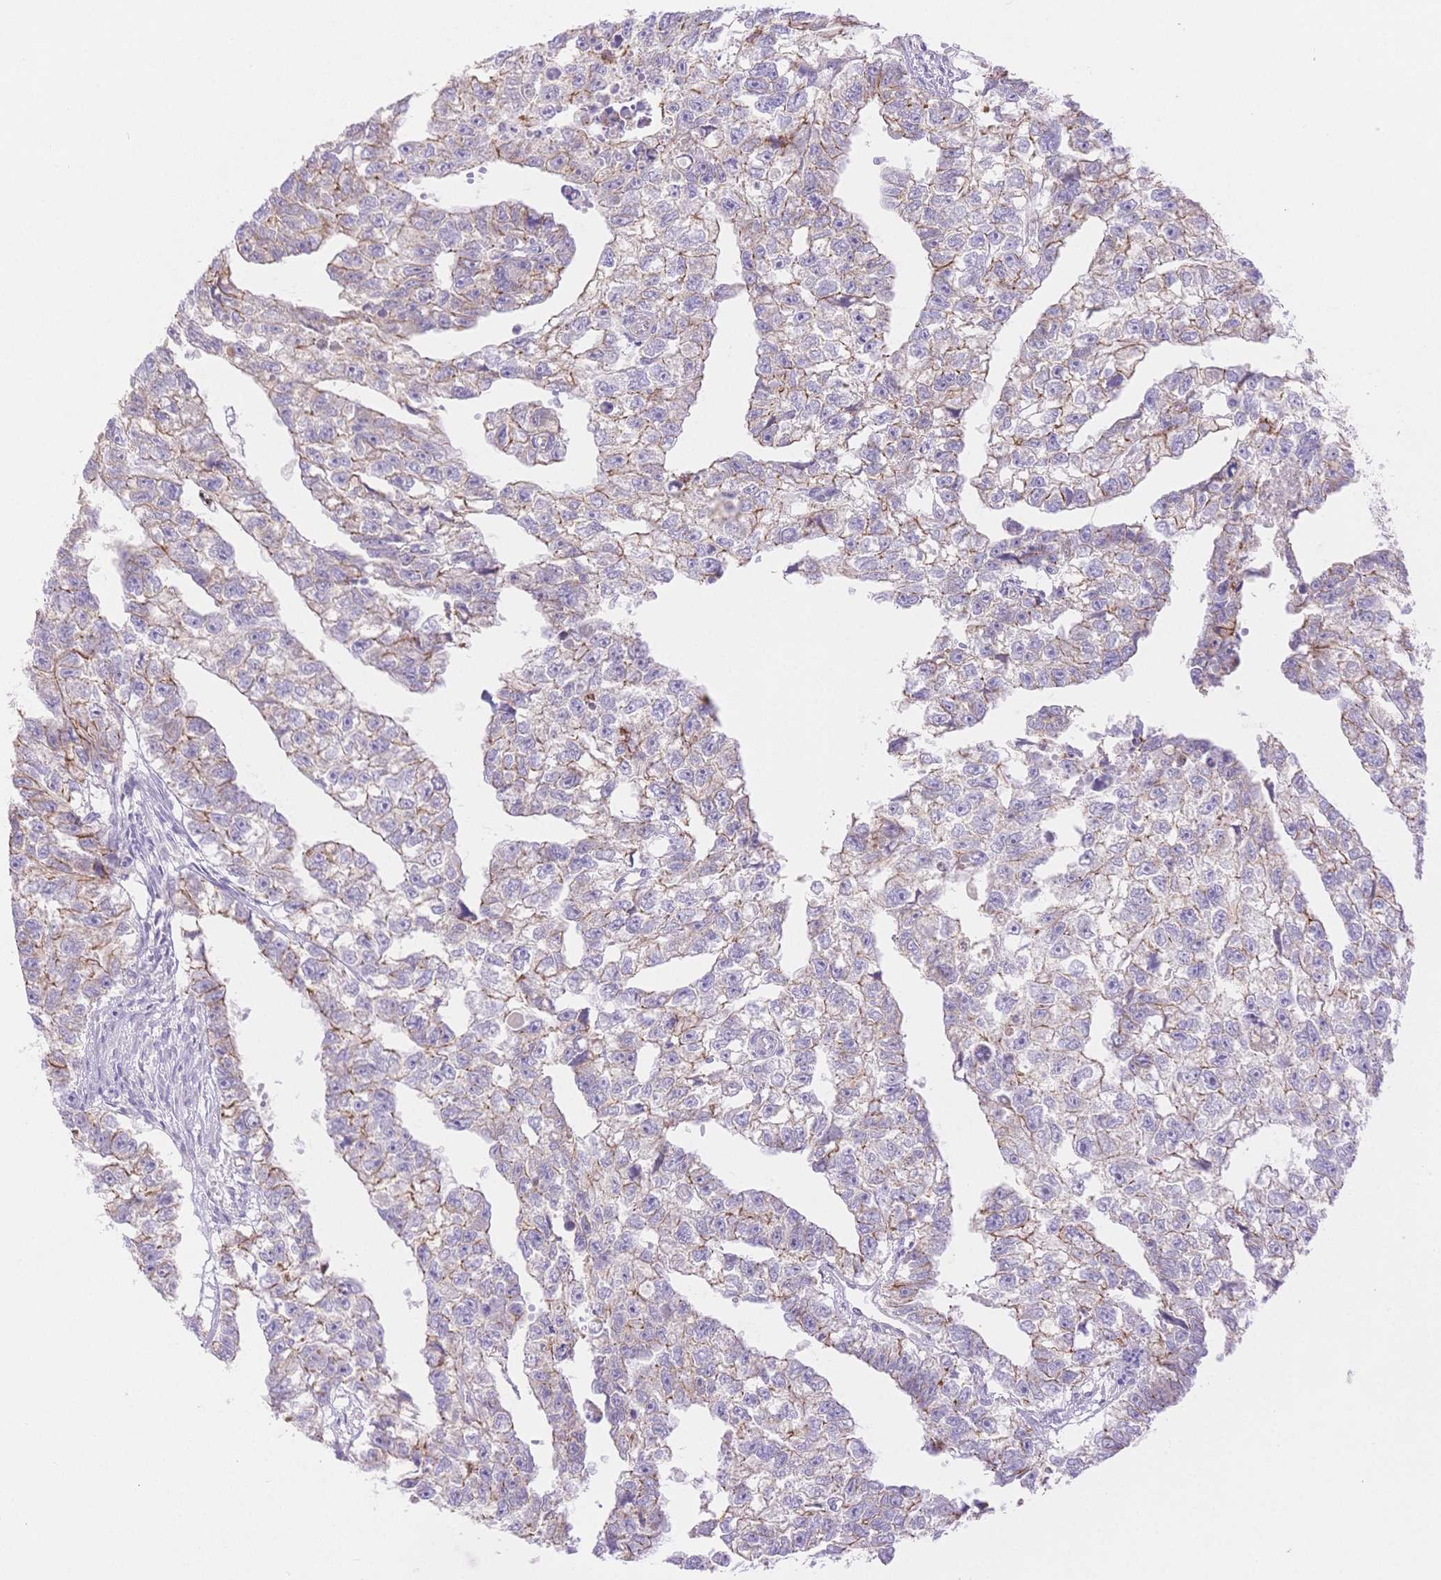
{"staining": {"intensity": "moderate", "quantity": "25%-75%", "location": "cytoplasmic/membranous"}, "tissue": "testis cancer", "cell_type": "Tumor cells", "image_type": "cancer", "snomed": [{"axis": "morphology", "description": "Carcinoma, Embryonal, NOS"}, {"axis": "morphology", "description": "Teratoma, malignant, NOS"}, {"axis": "topography", "description": "Testis"}], "caption": "High-power microscopy captured an immunohistochemistry (IHC) photomicrograph of embryonal carcinoma (testis), revealing moderate cytoplasmic/membranous staining in about 25%-75% of tumor cells.", "gene": "WDR54", "patient": {"sex": "male", "age": 44}}